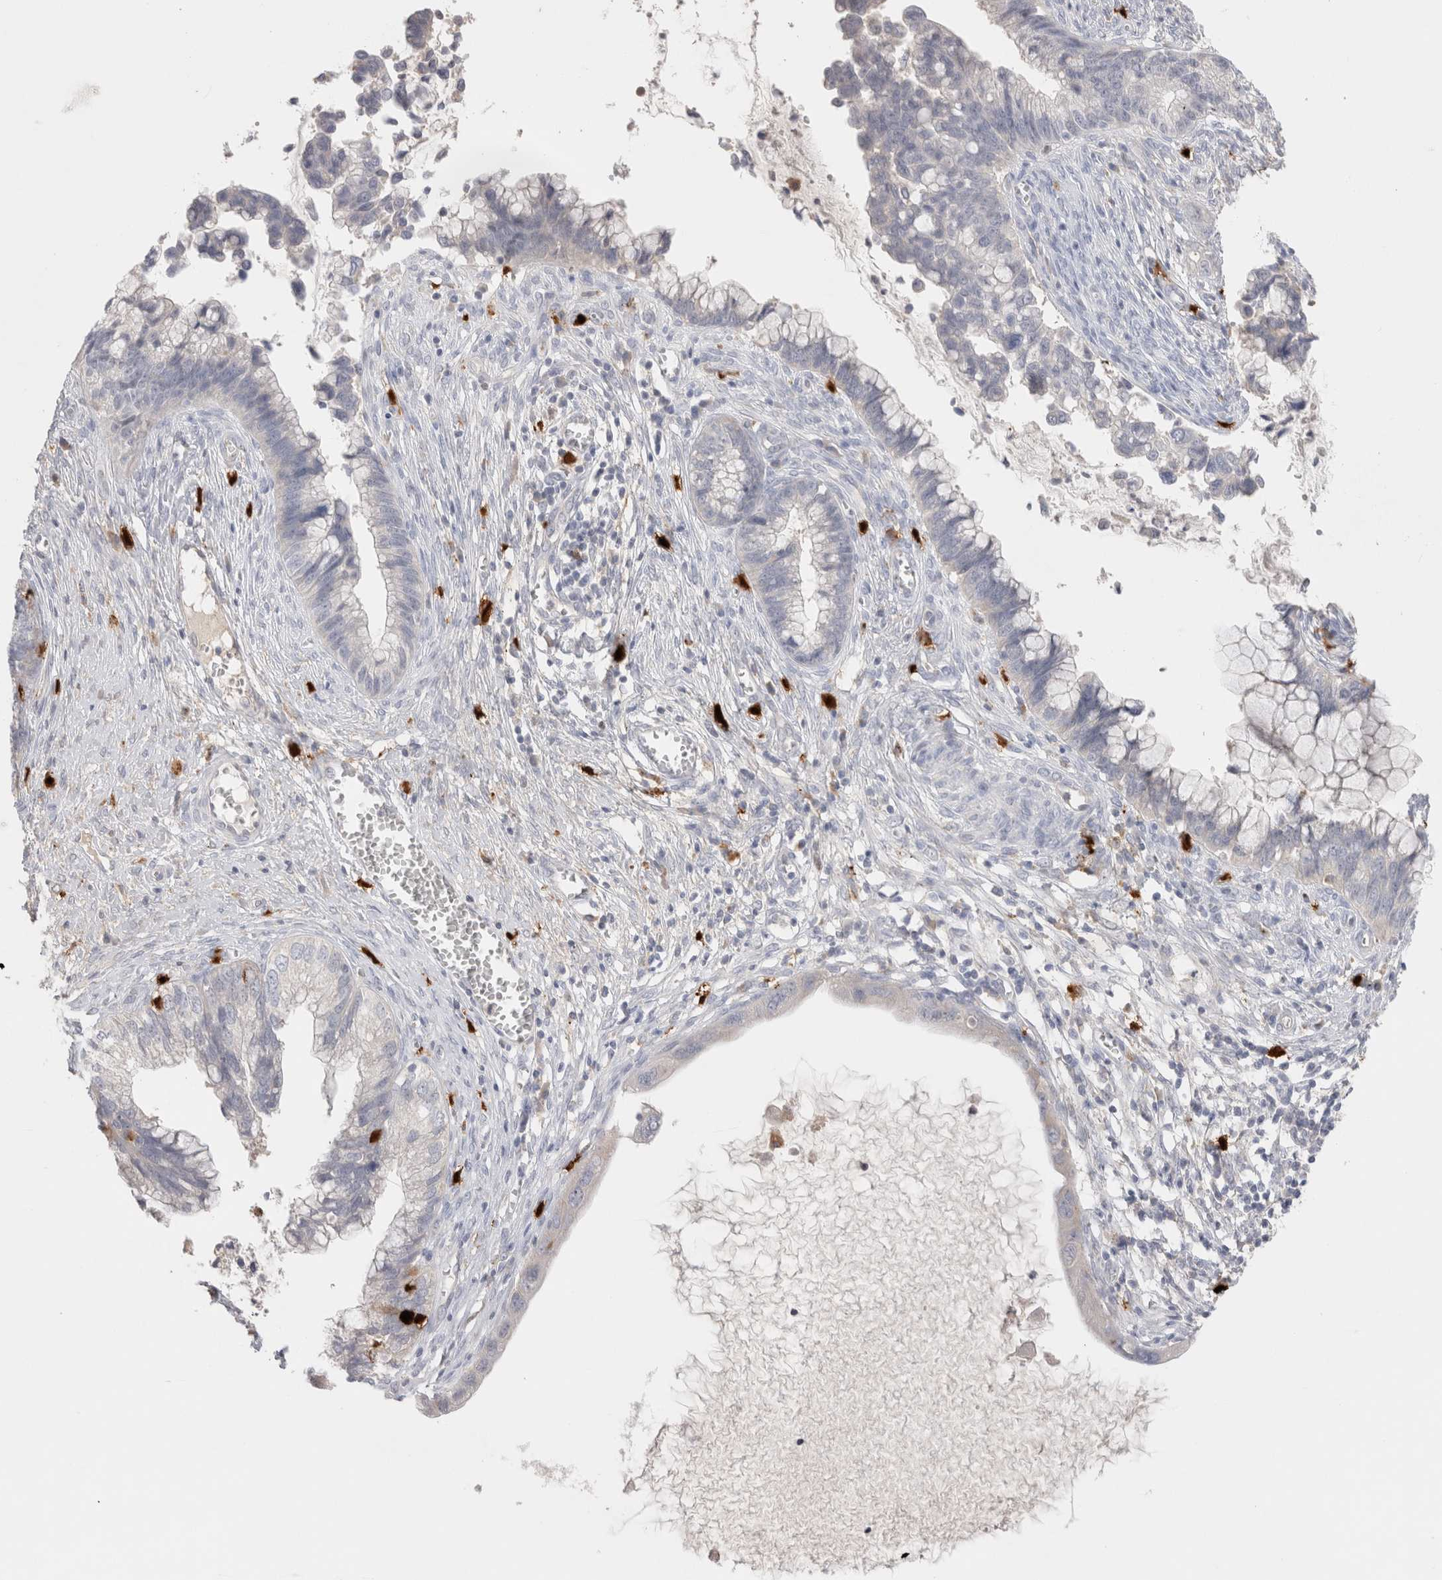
{"staining": {"intensity": "negative", "quantity": "none", "location": "none"}, "tissue": "cervical cancer", "cell_type": "Tumor cells", "image_type": "cancer", "snomed": [{"axis": "morphology", "description": "Adenocarcinoma, NOS"}, {"axis": "topography", "description": "Cervix"}], "caption": "Immunohistochemistry (IHC) image of cervical cancer (adenocarcinoma) stained for a protein (brown), which displays no positivity in tumor cells.", "gene": "HPGDS", "patient": {"sex": "female", "age": 44}}